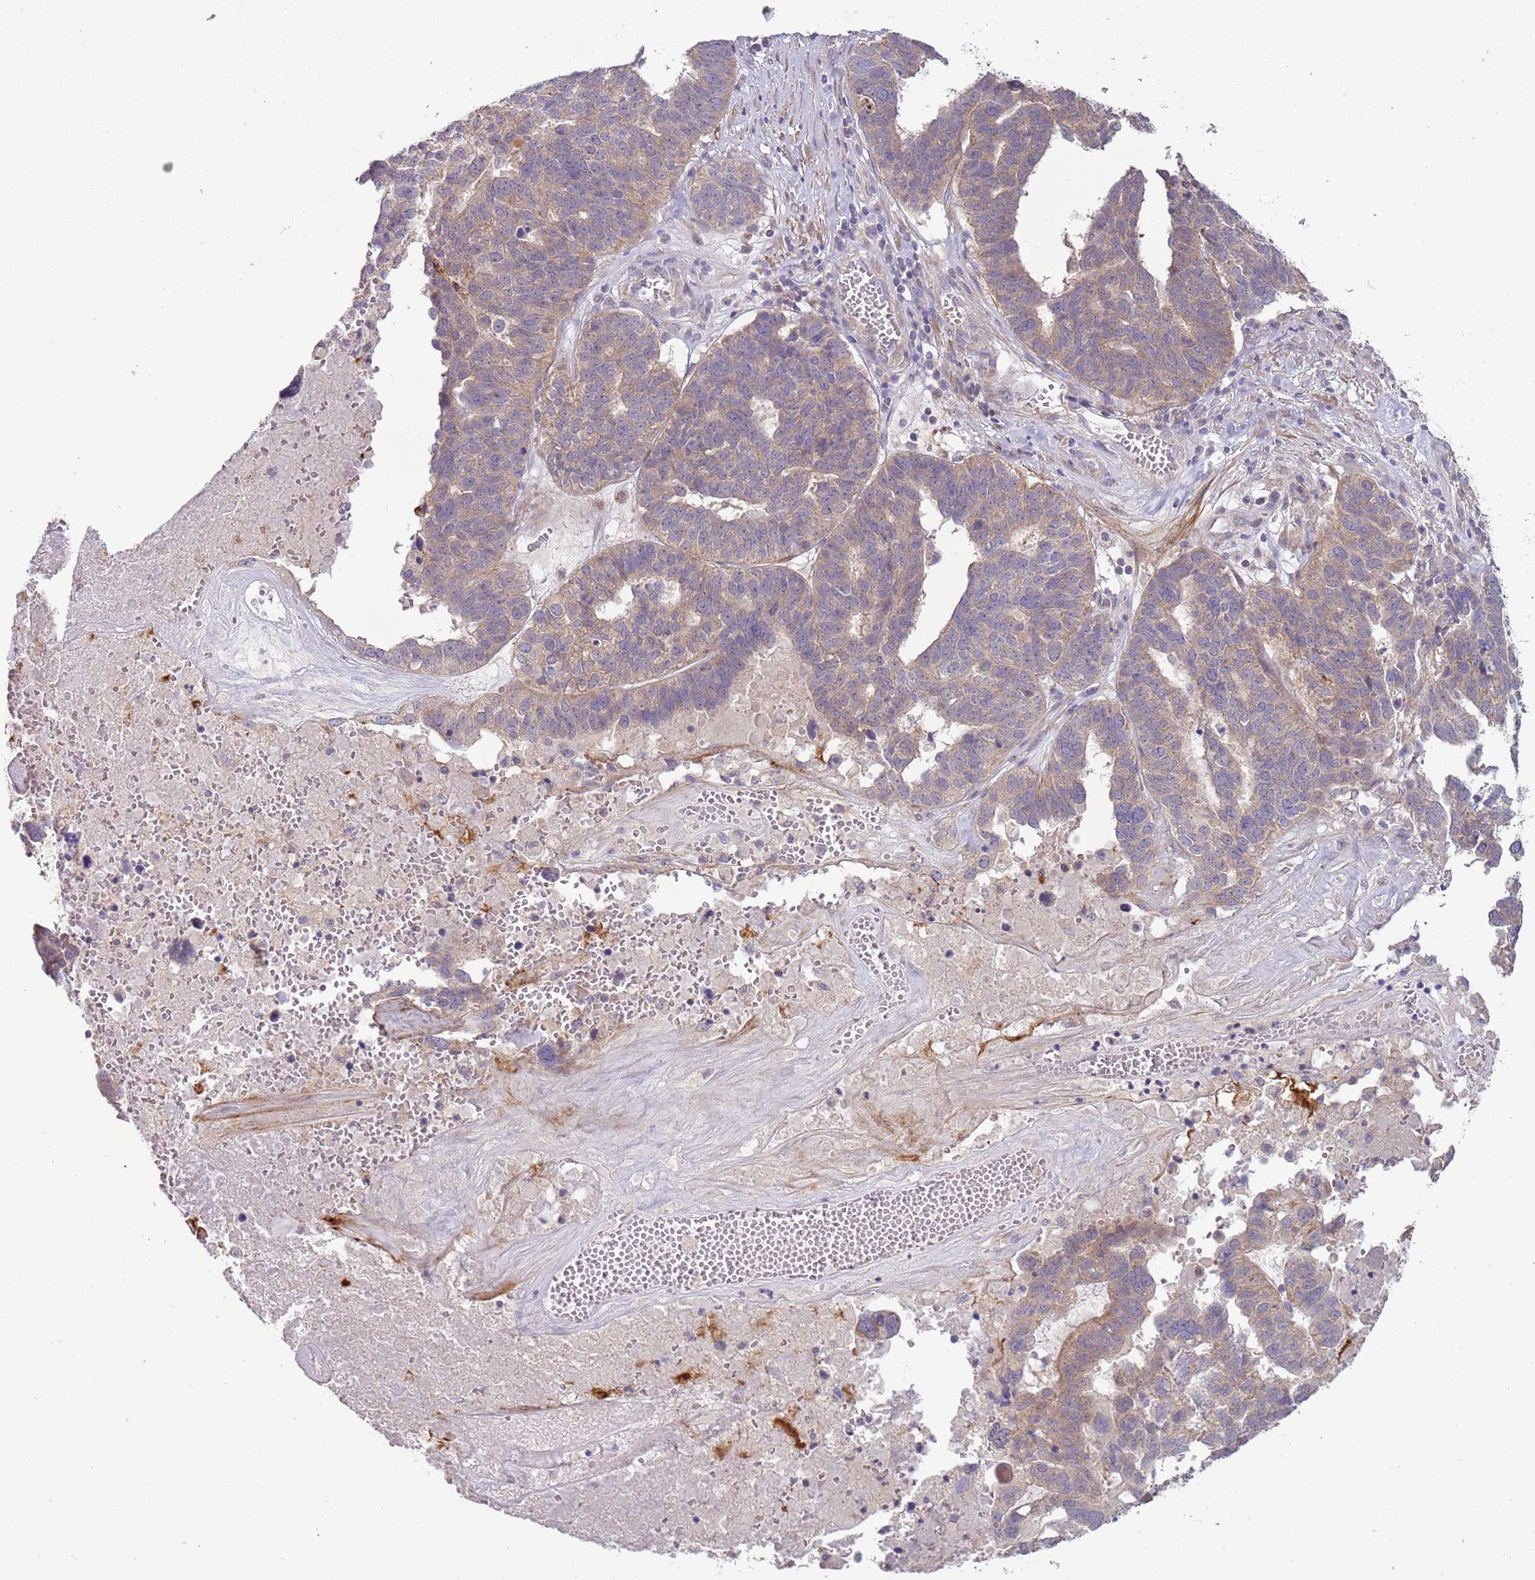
{"staining": {"intensity": "weak", "quantity": ">75%", "location": "cytoplasmic/membranous"}, "tissue": "ovarian cancer", "cell_type": "Tumor cells", "image_type": "cancer", "snomed": [{"axis": "morphology", "description": "Cystadenocarcinoma, serous, NOS"}, {"axis": "topography", "description": "Ovary"}], "caption": "A low amount of weak cytoplasmic/membranous positivity is identified in about >75% of tumor cells in serous cystadenocarcinoma (ovarian) tissue.", "gene": "DTD2", "patient": {"sex": "female", "age": 59}}